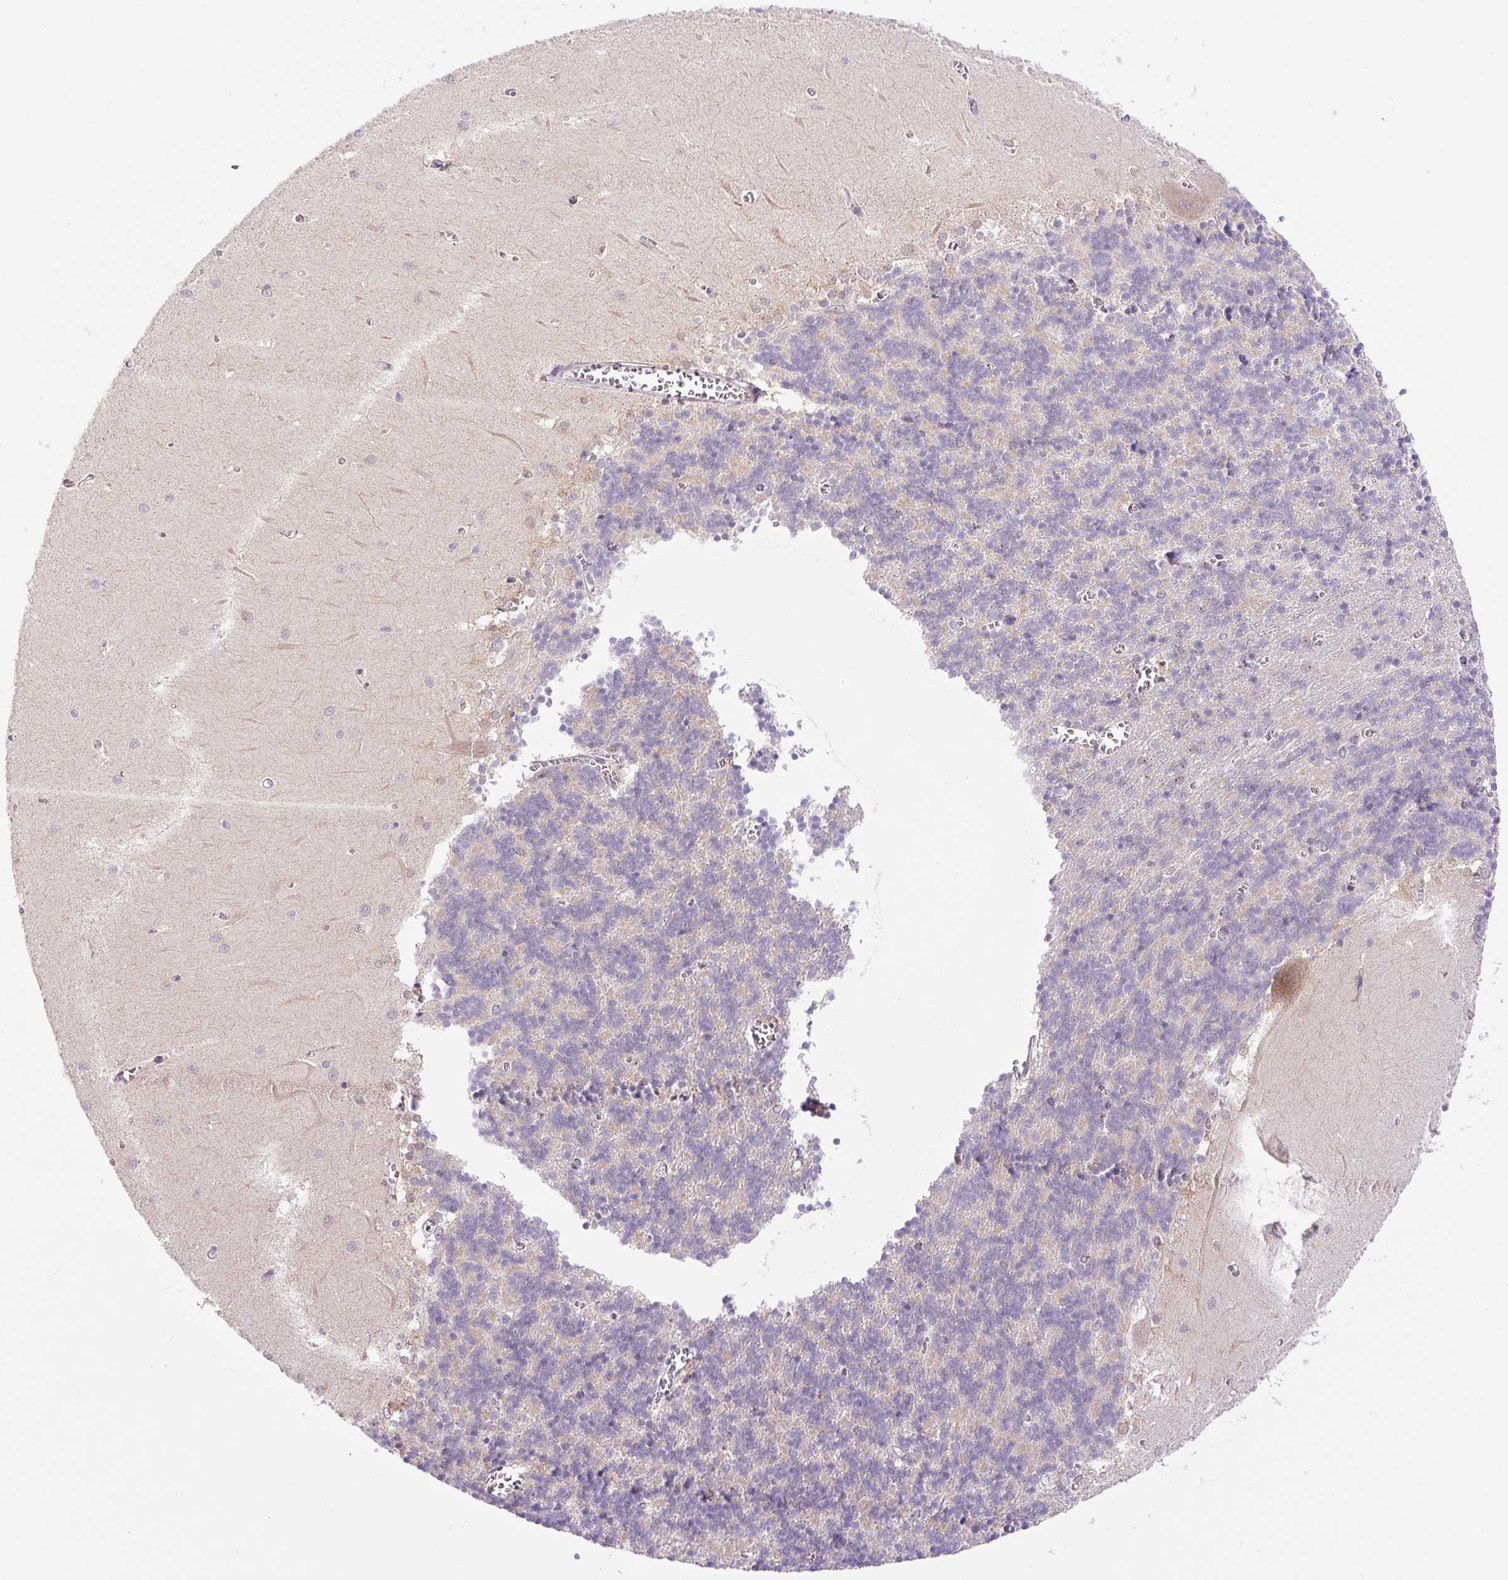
{"staining": {"intensity": "weak", "quantity": "25%-75%", "location": "cytoplasmic/membranous"}, "tissue": "cerebellum", "cell_type": "Cells in granular layer", "image_type": "normal", "snomed": [{"axis": "morphology", "description": "Normal tissue, NOS"}, {"axis": "topography", "description": "Cerebellum"}], "caption": "Immunohistochemical staining of benign human cerebellum exhibits 25%-75% levels of weak cytoplasmic/membranous protein positivity in about 25%-75% of cells in granular layer. Nuclei are stained in blue.", "gene": "PCM1", "patient": {"sex": "male", "age": 37}}